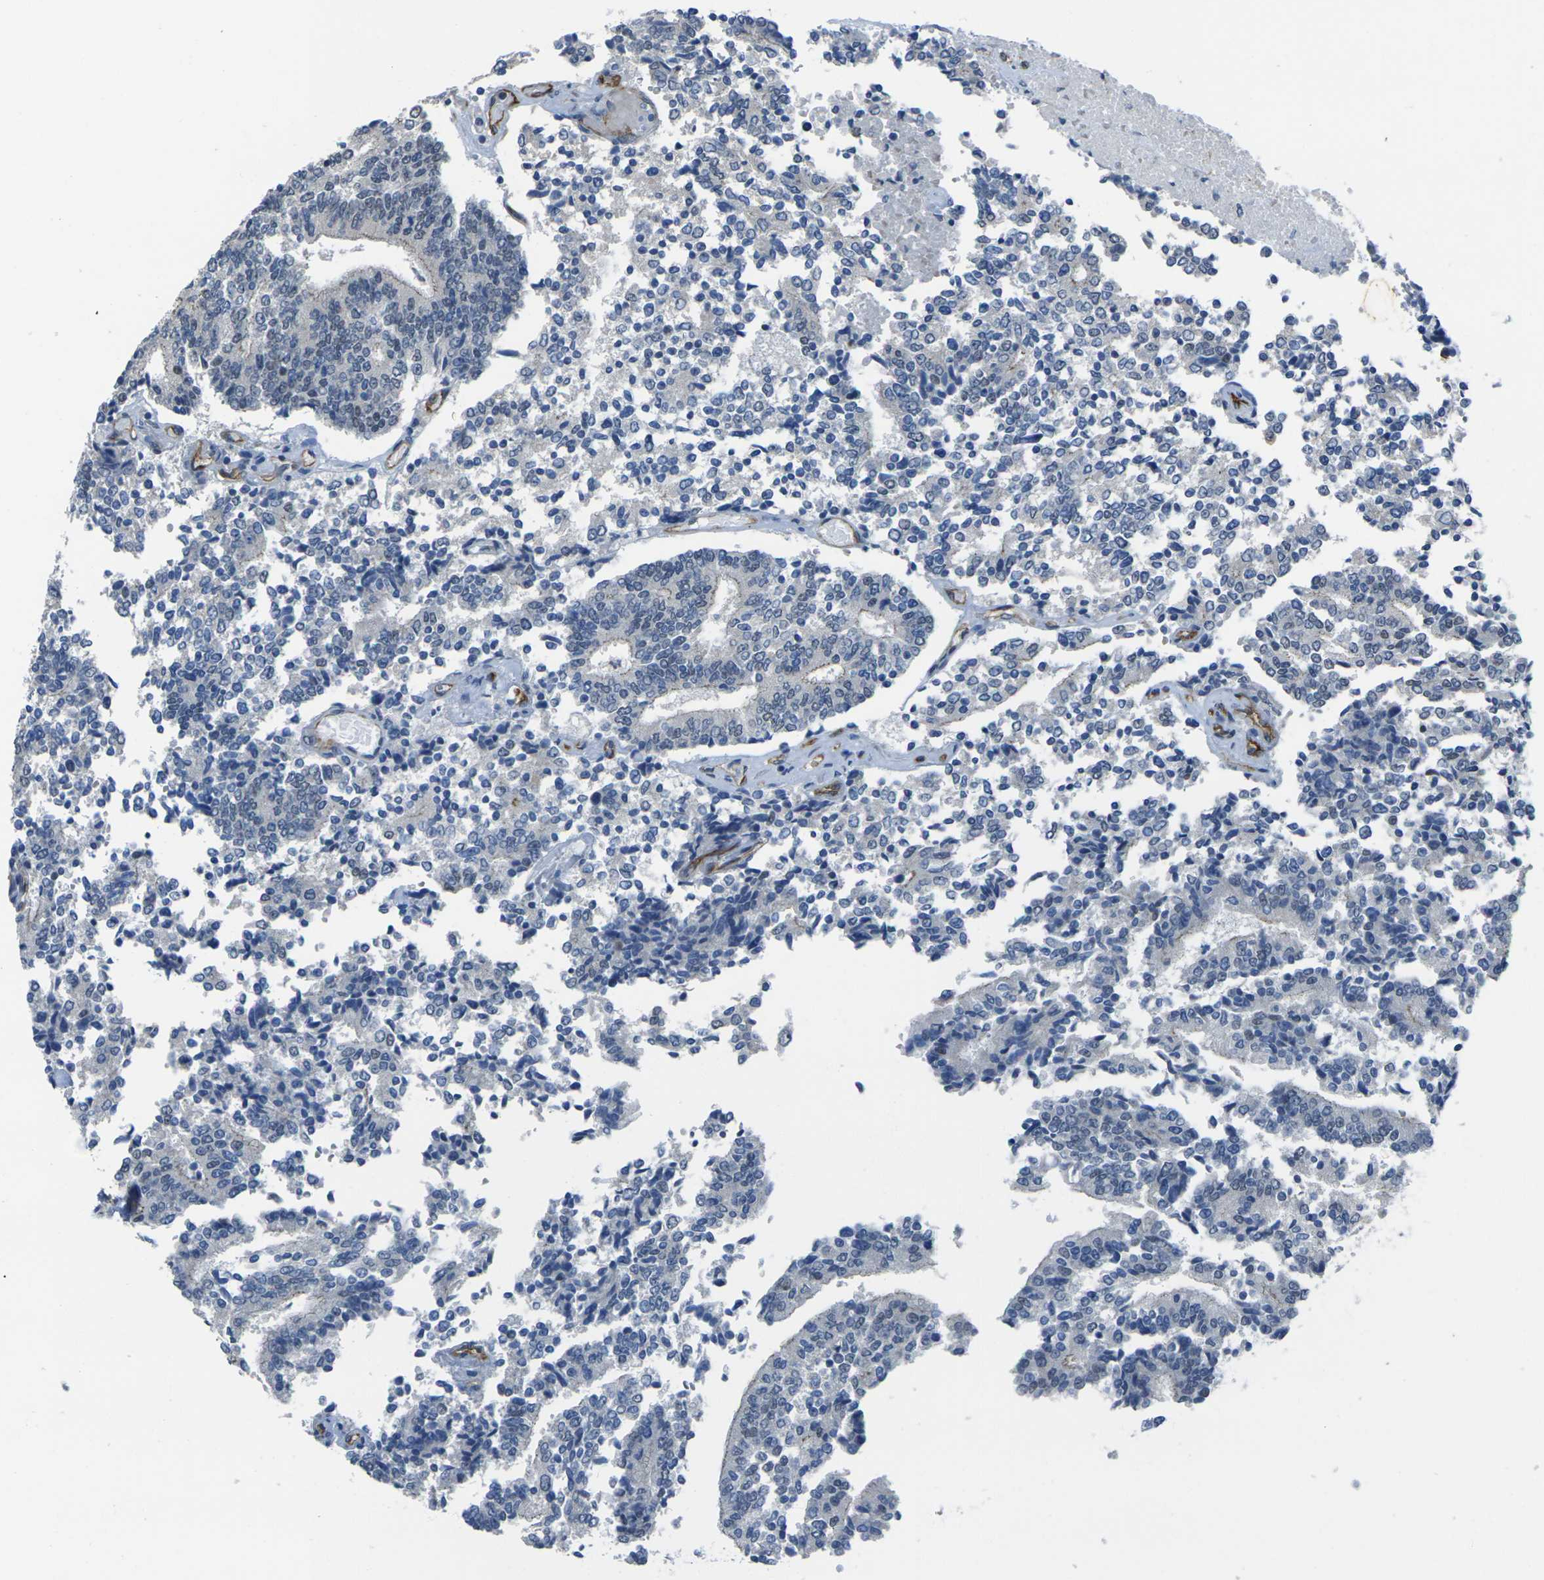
{"staining": {"intensity": "negative", "quantity": "none", "location": "none"}, "tissue": "prostate cancer", "cell_type": "Tumor cells", "image_type": "cancer", "snomed": [{"axis": "morphology", "description": "Normal tissue, NOS"}, {"axis": "morphology", "description": "Adenocarcinoma, High grade"}, {"axis": "topography", "description": "Prostate"}, {"axis": "topography", "description": "Seminal veicle"}], "caption": "IHC photomicrograph of prostate adenocarcinoma (high-grade) stained for a protein (brown), which shows no positivity in tumor cells.", "gene": "HSPA12B", "patient": {"sex": "male", "age": 55}}